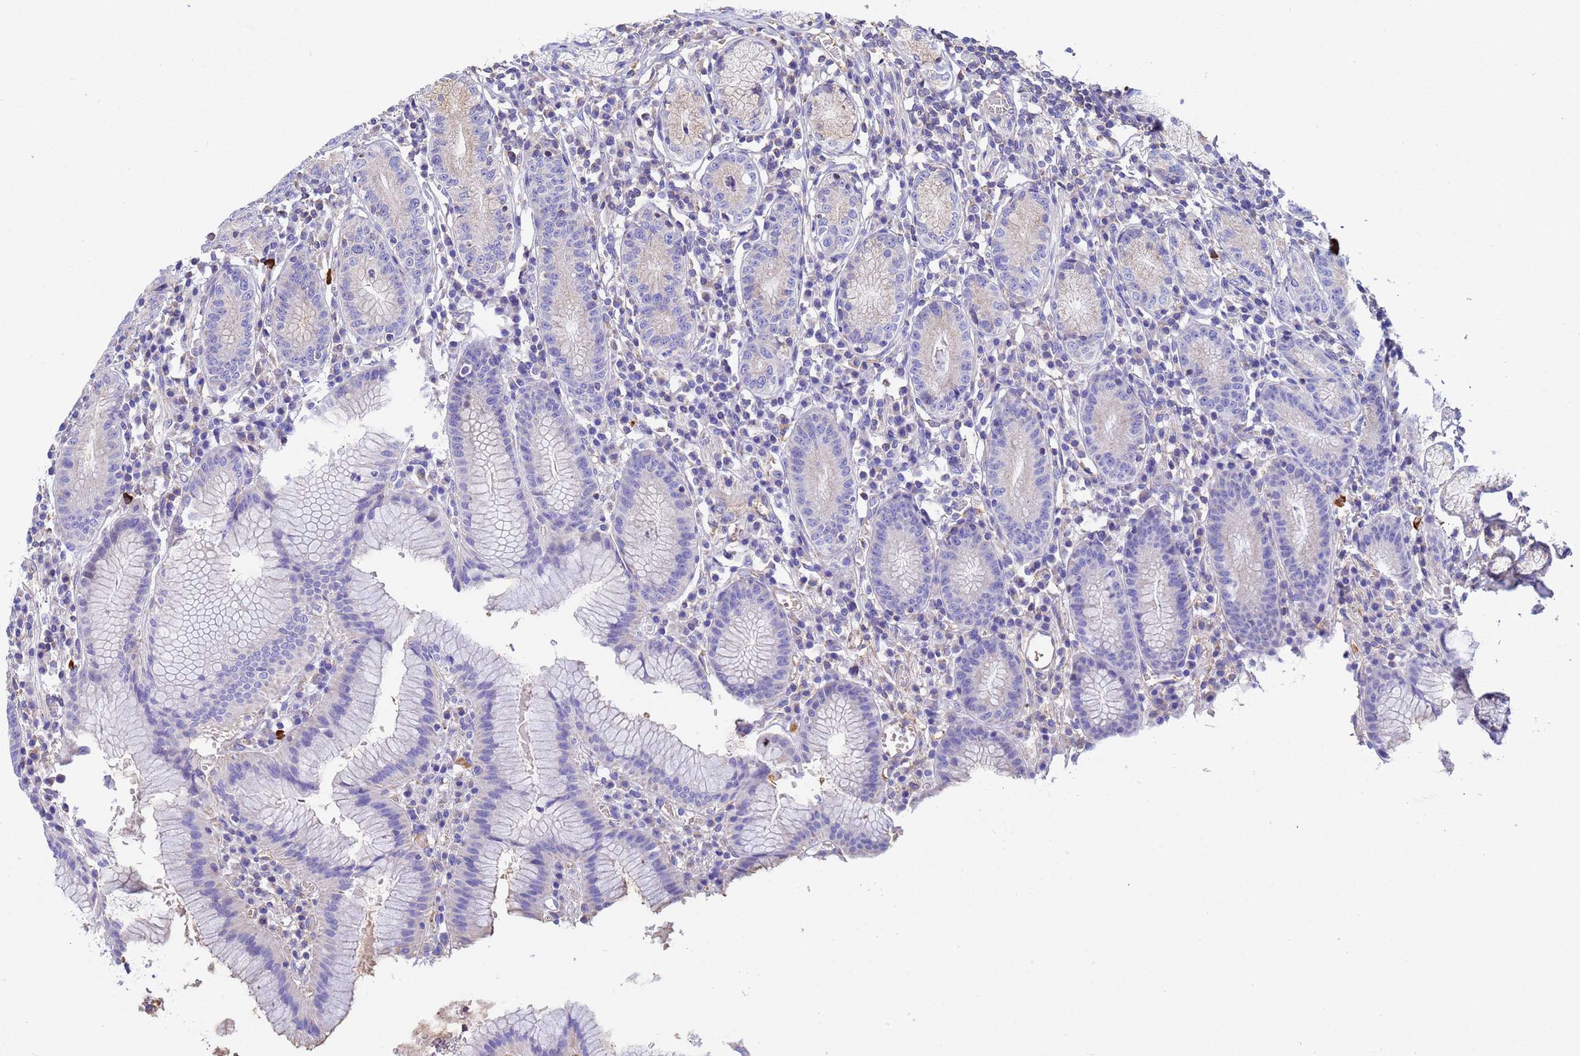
{"staining": {"intensity": "weak", "quantity": "25%-75%", "location": "cytoplasmic/membranous"}, "tissue": "stomach", "cell_type": "Glandular cells", "image_type": "normal", "snomed": [{"axis": "morphology", "description": "Normal tissue, NOS"}, {"axis": "topography", "description": "Stomach"}], "caption": "Weak cytoplasmic/membranous protein expression is seen in approximately 25%-75% of glandular cells in stomach. Immunohistochemistry stains the protein in brown and the nuclei are stained blue.", "gene": "GLUD1", "patient": {"sex": "male", "age": 55}}